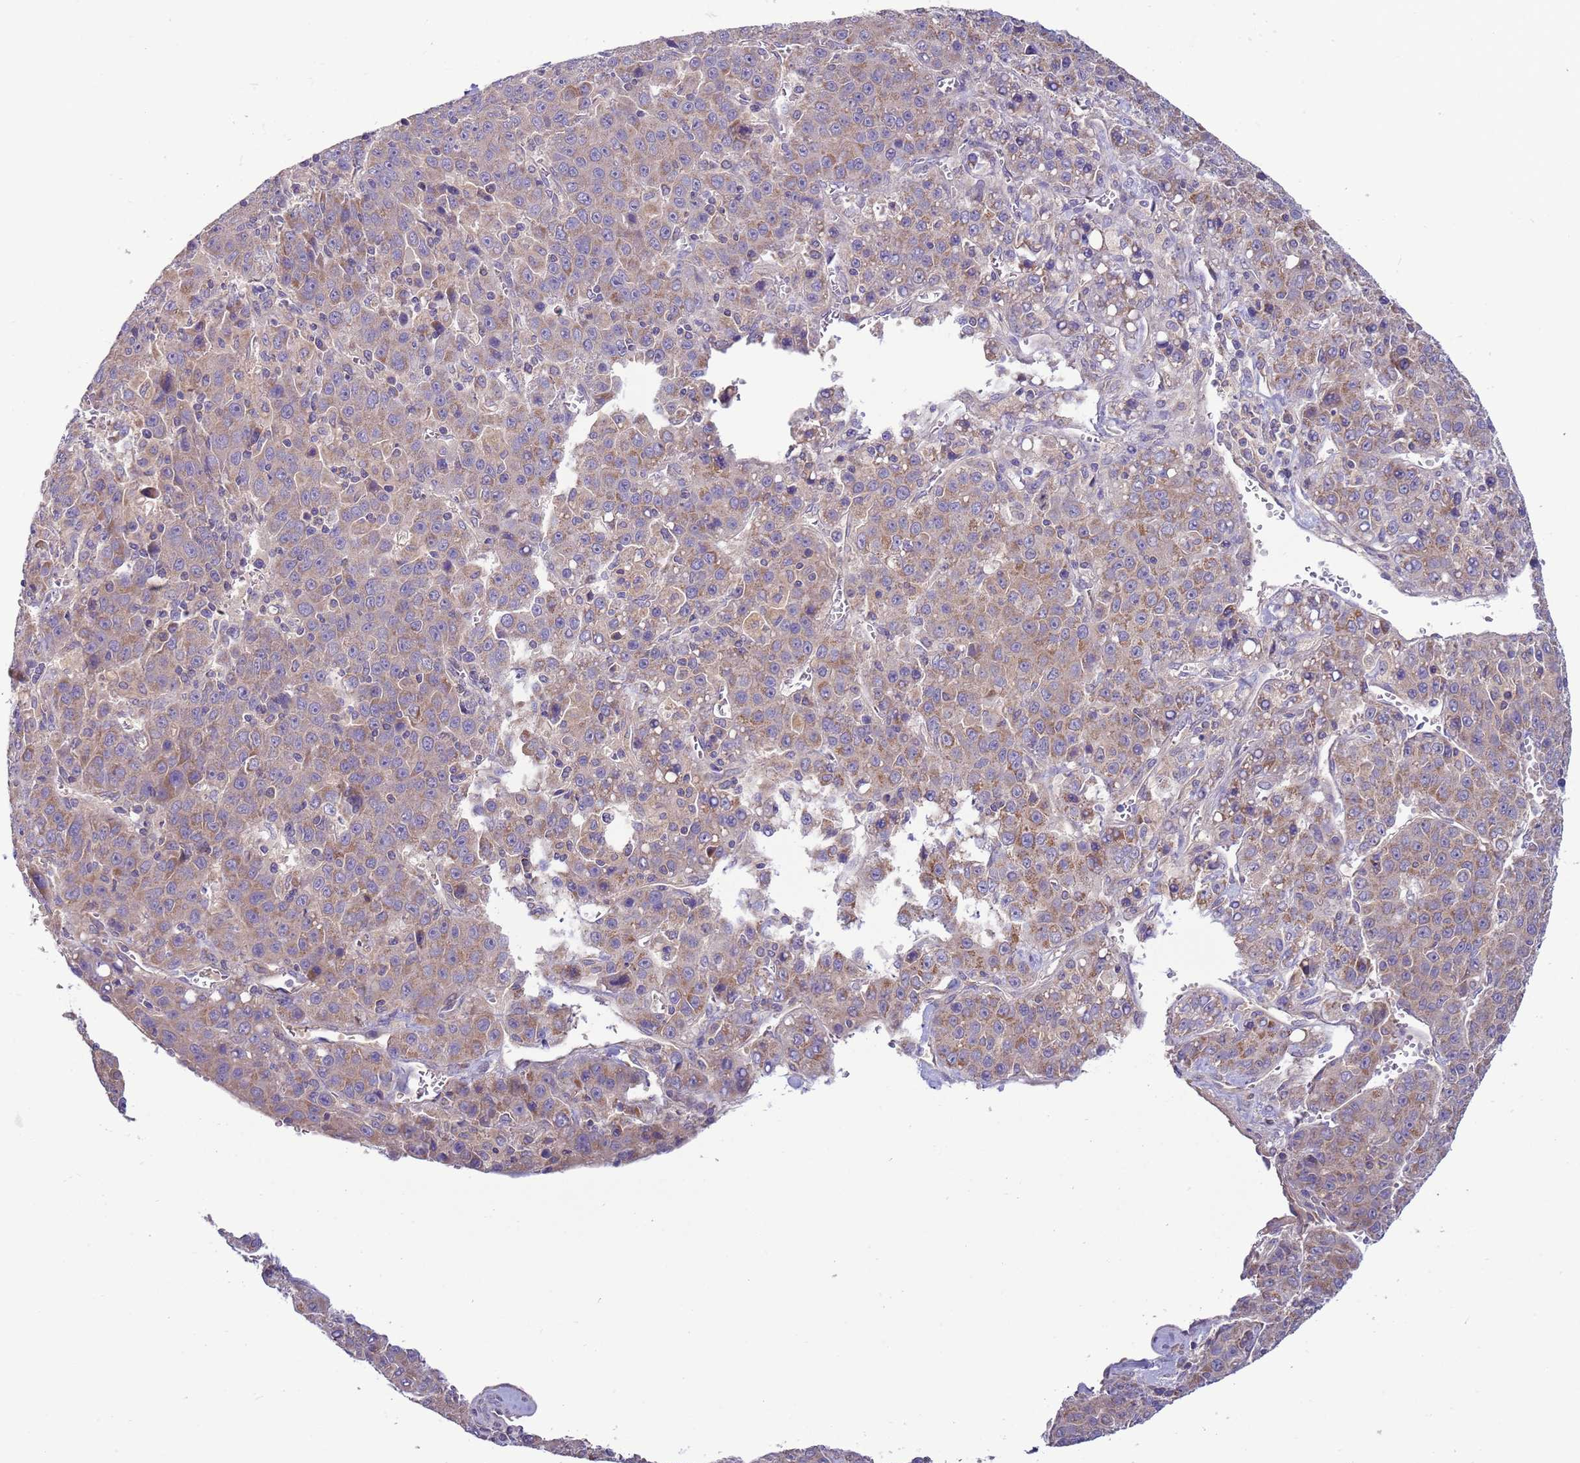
{"staining": {"intensity": "weak", "quantity": ">75%", "location": "cytoplasmic/membranous"}, "tissue": "liver cancer", "cell_type": "Tumor cells", "image_type": "cancer", "snomed": [{"axis": "morphology", "description": "Carcinoma, Hepatocellular, NOS"}, {"axis": "topography", "description": "Liver"}], "caption": "Weak cytoplasmic/membranous protein staining is appreciated in about >75% of tumor cells in hepatocellular carcinoma (liver). The protein is shown in brown color, while the nuclei are stained blue.", "gene": "UQCRQ", "patient": {"sex": "female", "age": 53}}